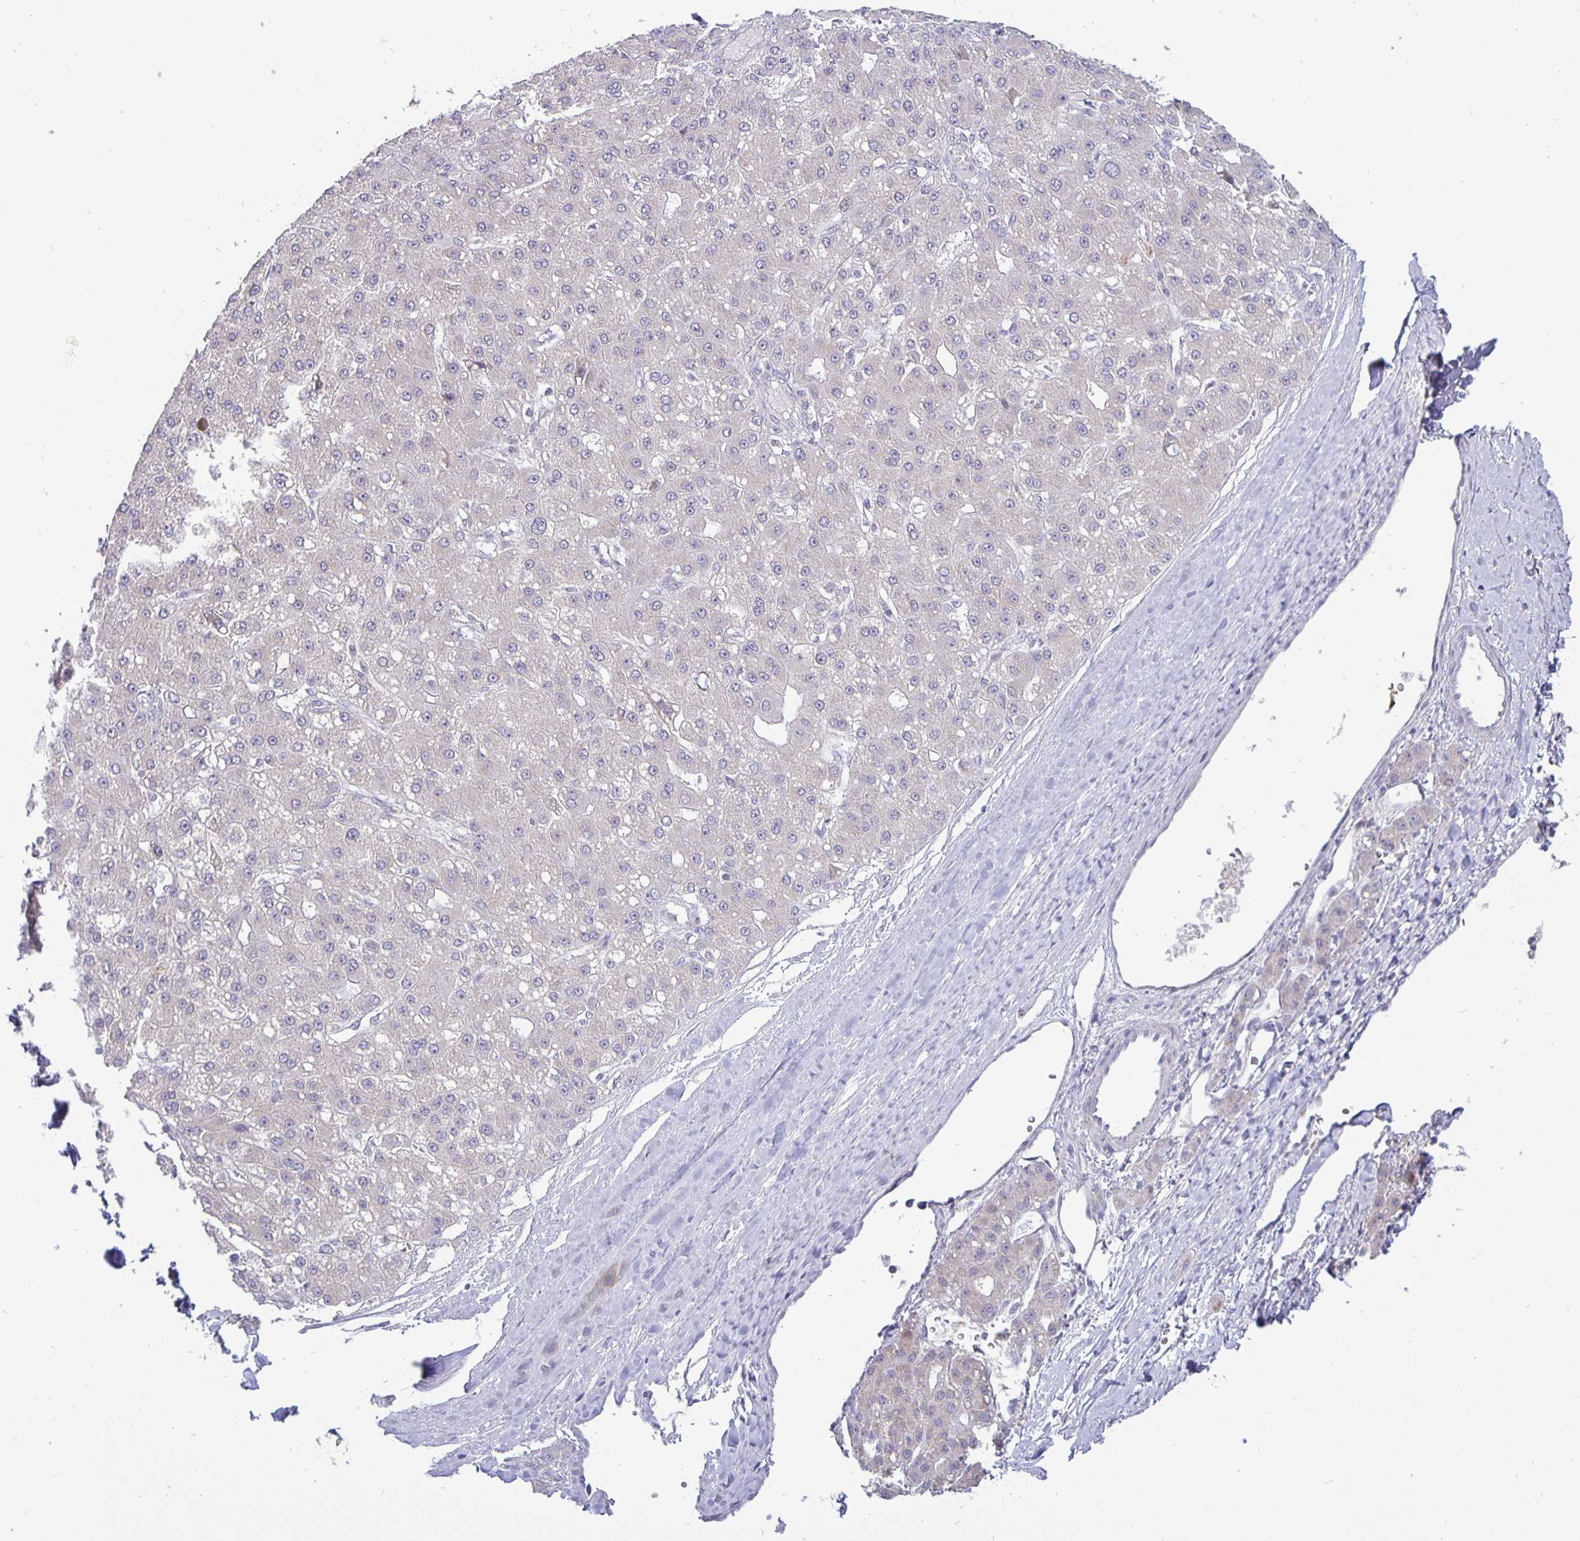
{"staining": {"intensity": "negative", "quantity": "none", "location": "none"}, "tissue": "liver cancer", "cell_type": "Tumor cells", "image_type": "cancer", "snomed": [{"axis": "morphology", "description": "Carcinoma, Hepatocellular, NOS"}, {"axis": "topography", "description": "Liver"}], "caption": "Hepatocellular carcinoma (liver) stained for a protein using immunohistochemistry shows no expression tumor cells.", "gene": "ERBB2", "patient": {"sex": "male", "age": 67}}